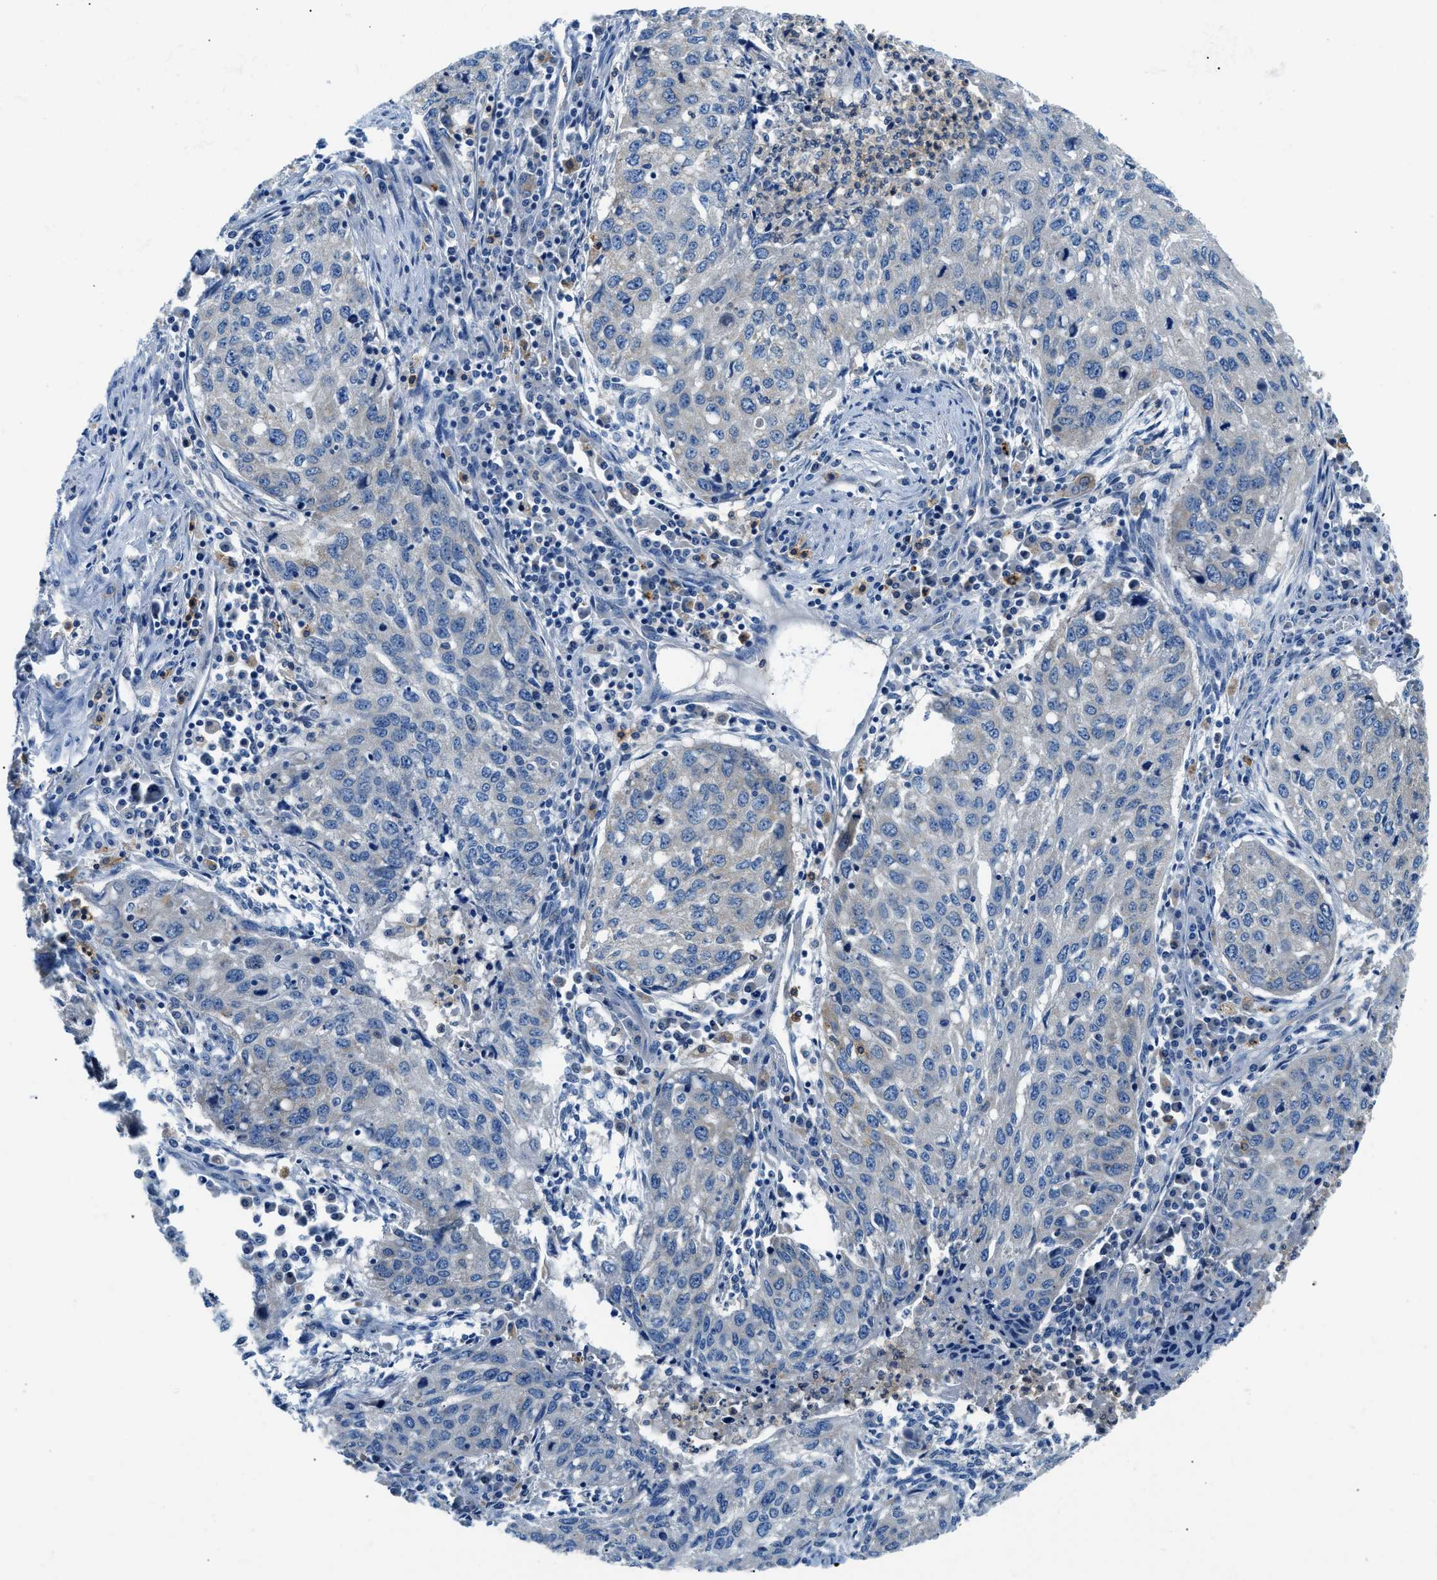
{"staining": {"intensity": "negative", "quantity": "none", "location": "none"}, "tissue": "lung cancer", "cell_type": "Tumor cells", "image_type": "cancer", "snomed": [{"axis": "morphology", "description": "Squamous cell carcinoma, NOS"}, {"axis": "topography", "description": "Lung"}], "caption": "A micrograph of lung squamous cell carcinoma stained for a protein displays no brown staining in tumor cells. (DAB (3,3'-diaminobenzidine) immunohistochemistry (IHC) with hematoxylin counter stain).", "gene": "ADGRE3", "patient": {"sex": "female", "age": 63}}